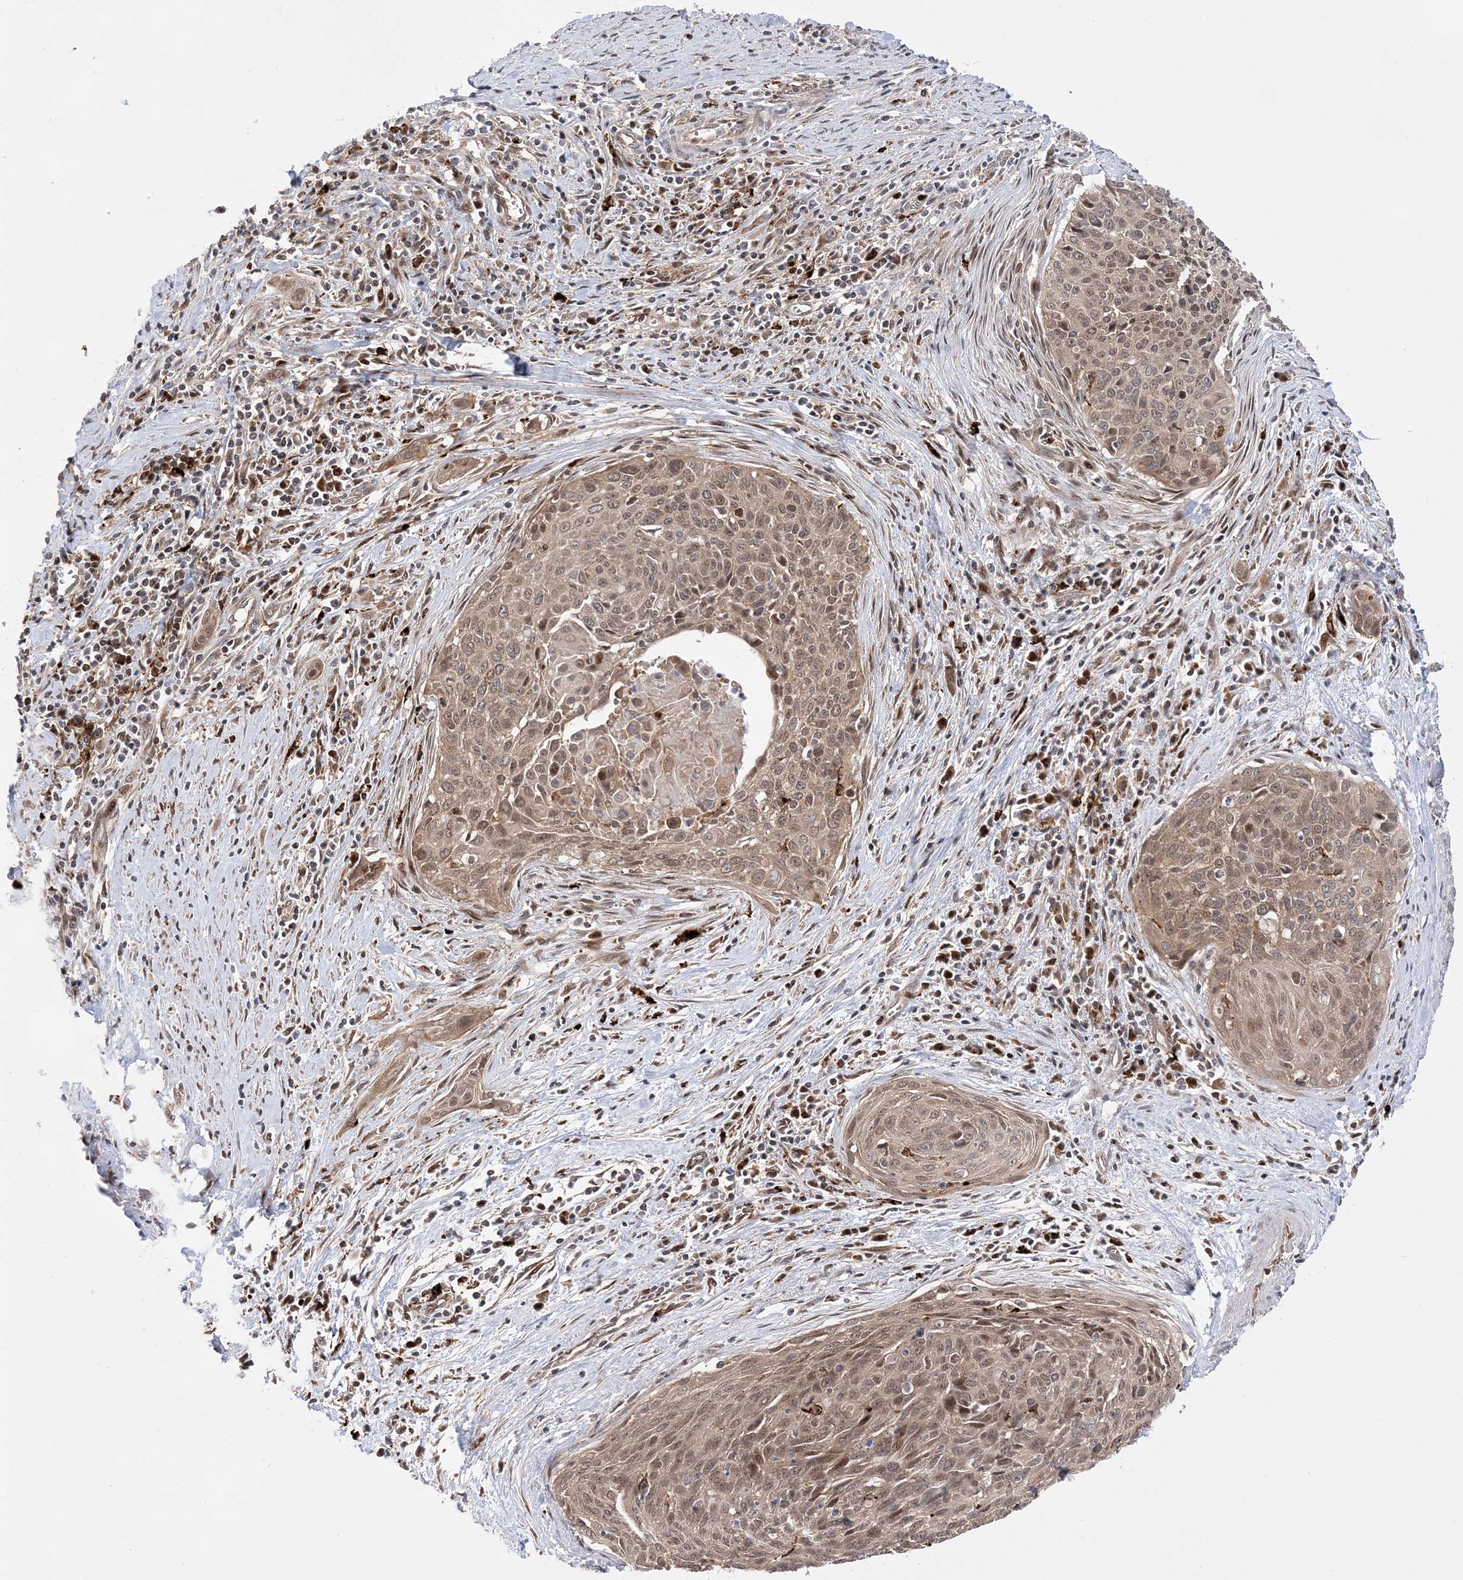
{"staining": {"intensity": "weak", "quantity": ">75%", "location": "cytoplasmic/membranous,nuclear"}, "tissue": "cervical cancer", "cell_type": "Tumor cells", "image_type": "cancer", "snomed": [{"axis": "morphology", "description": "Squamous cell carcinoma, NOS"}, {"axis": "topography", "description": "Cervix"}], "caption": "A brown stain labels weak cytoplasmic/membranous and nuclear staining of a protein in cervical cancer (squamous cell carcinoma) tumor cells.", "gene": "ANAPC15", "patient": {"sex": "female", "age": 55}}